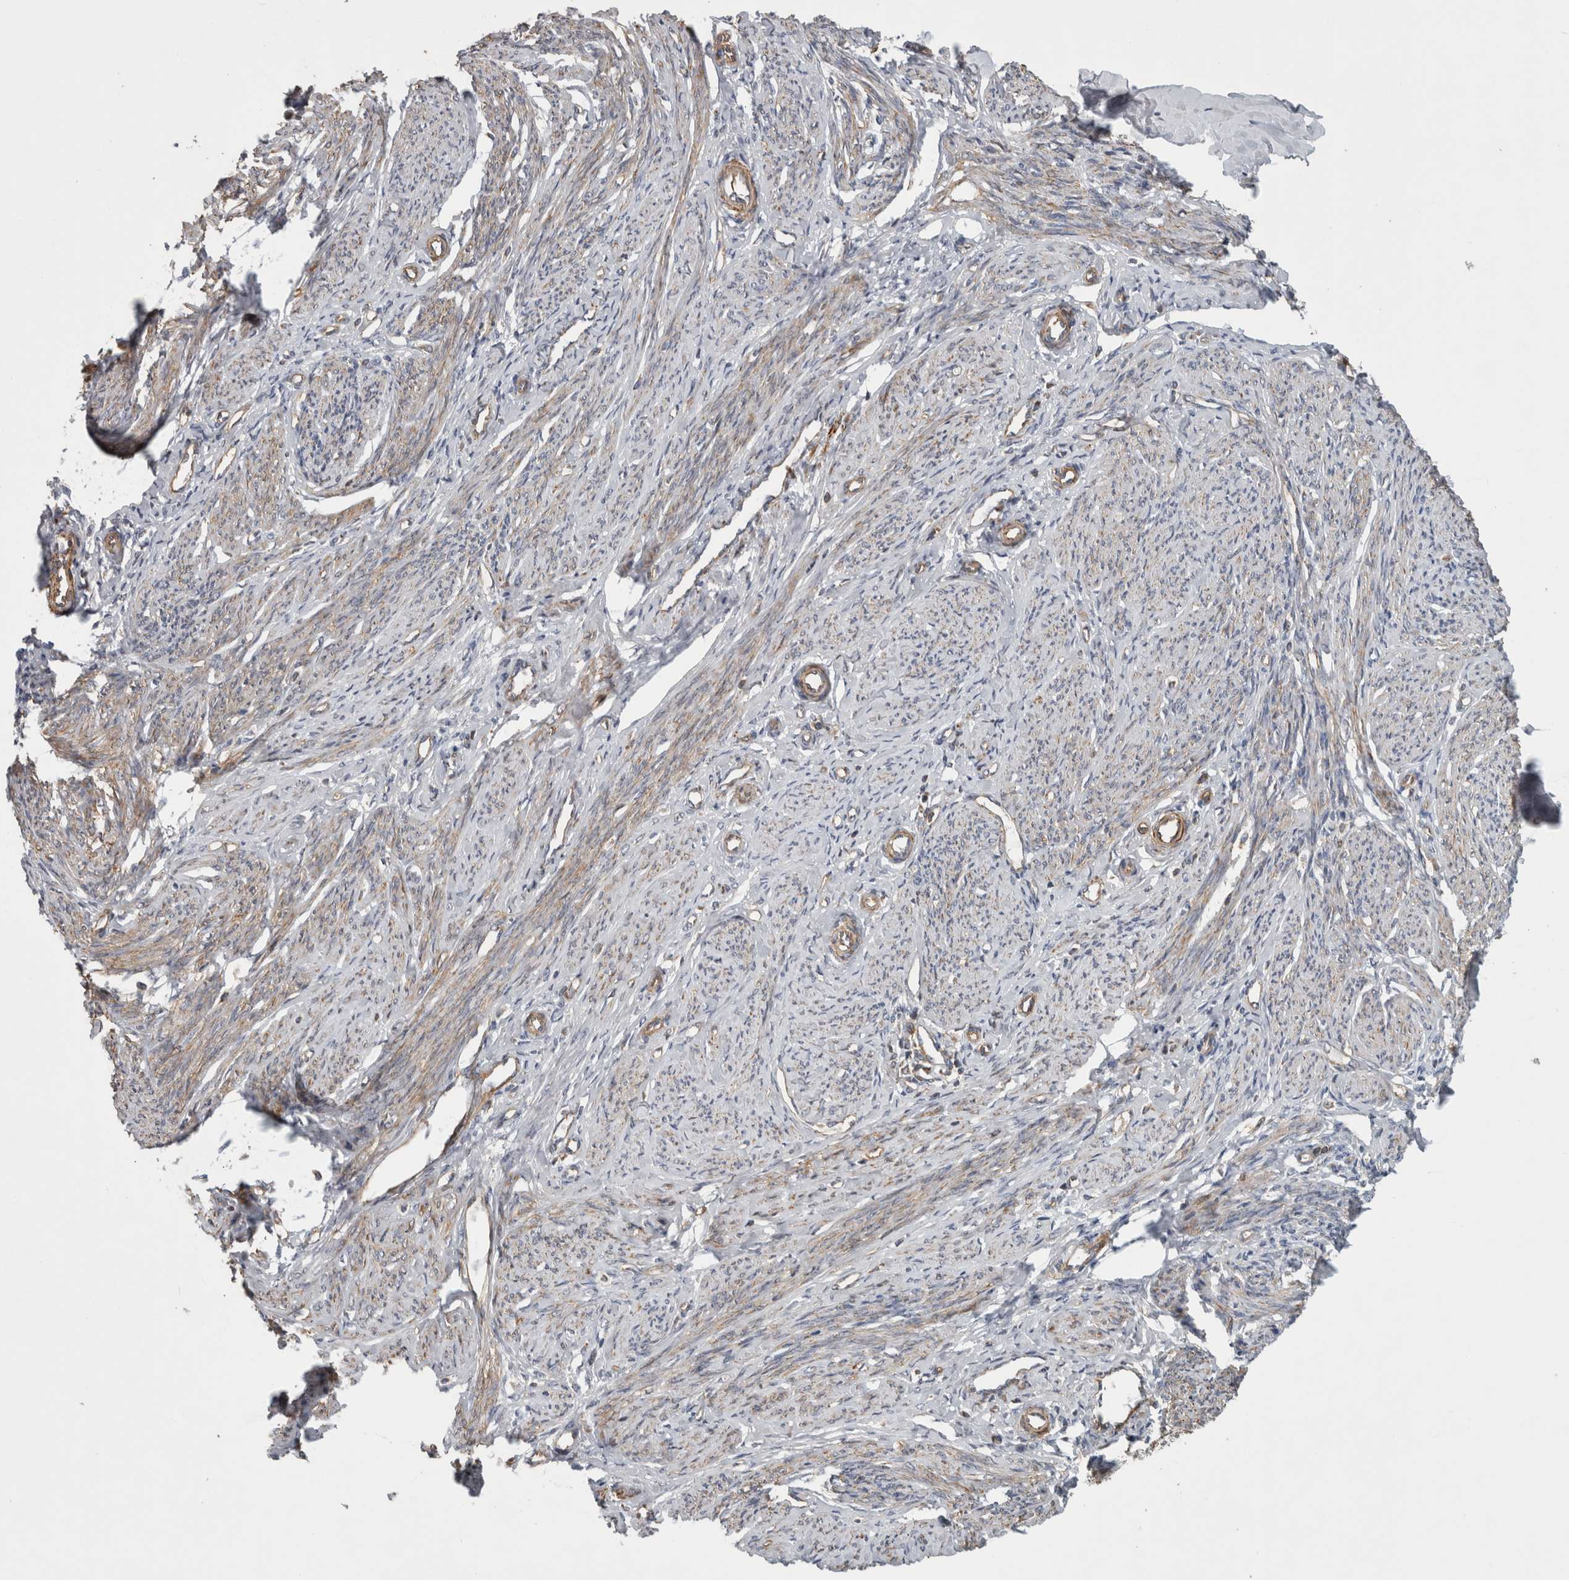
{"staining": {"intensity": "negative", "quantity": "none", "location": "none"}, "tissue": "endometrium", "cell_type": "Cells in endometrial stroma", "image_type": "normal", "snomed": [{"axis": "morphology", "description": "Normal tissue, NOS"}, {"axis": "topography", "description": "Endometrium"}], "caption": "Immunohistochemical staining of benign endometrium reveals no significant staining in cells in endometrial stroma.", "gene": "SFXN2", "patient": {"sex": "female", "age": 56}}